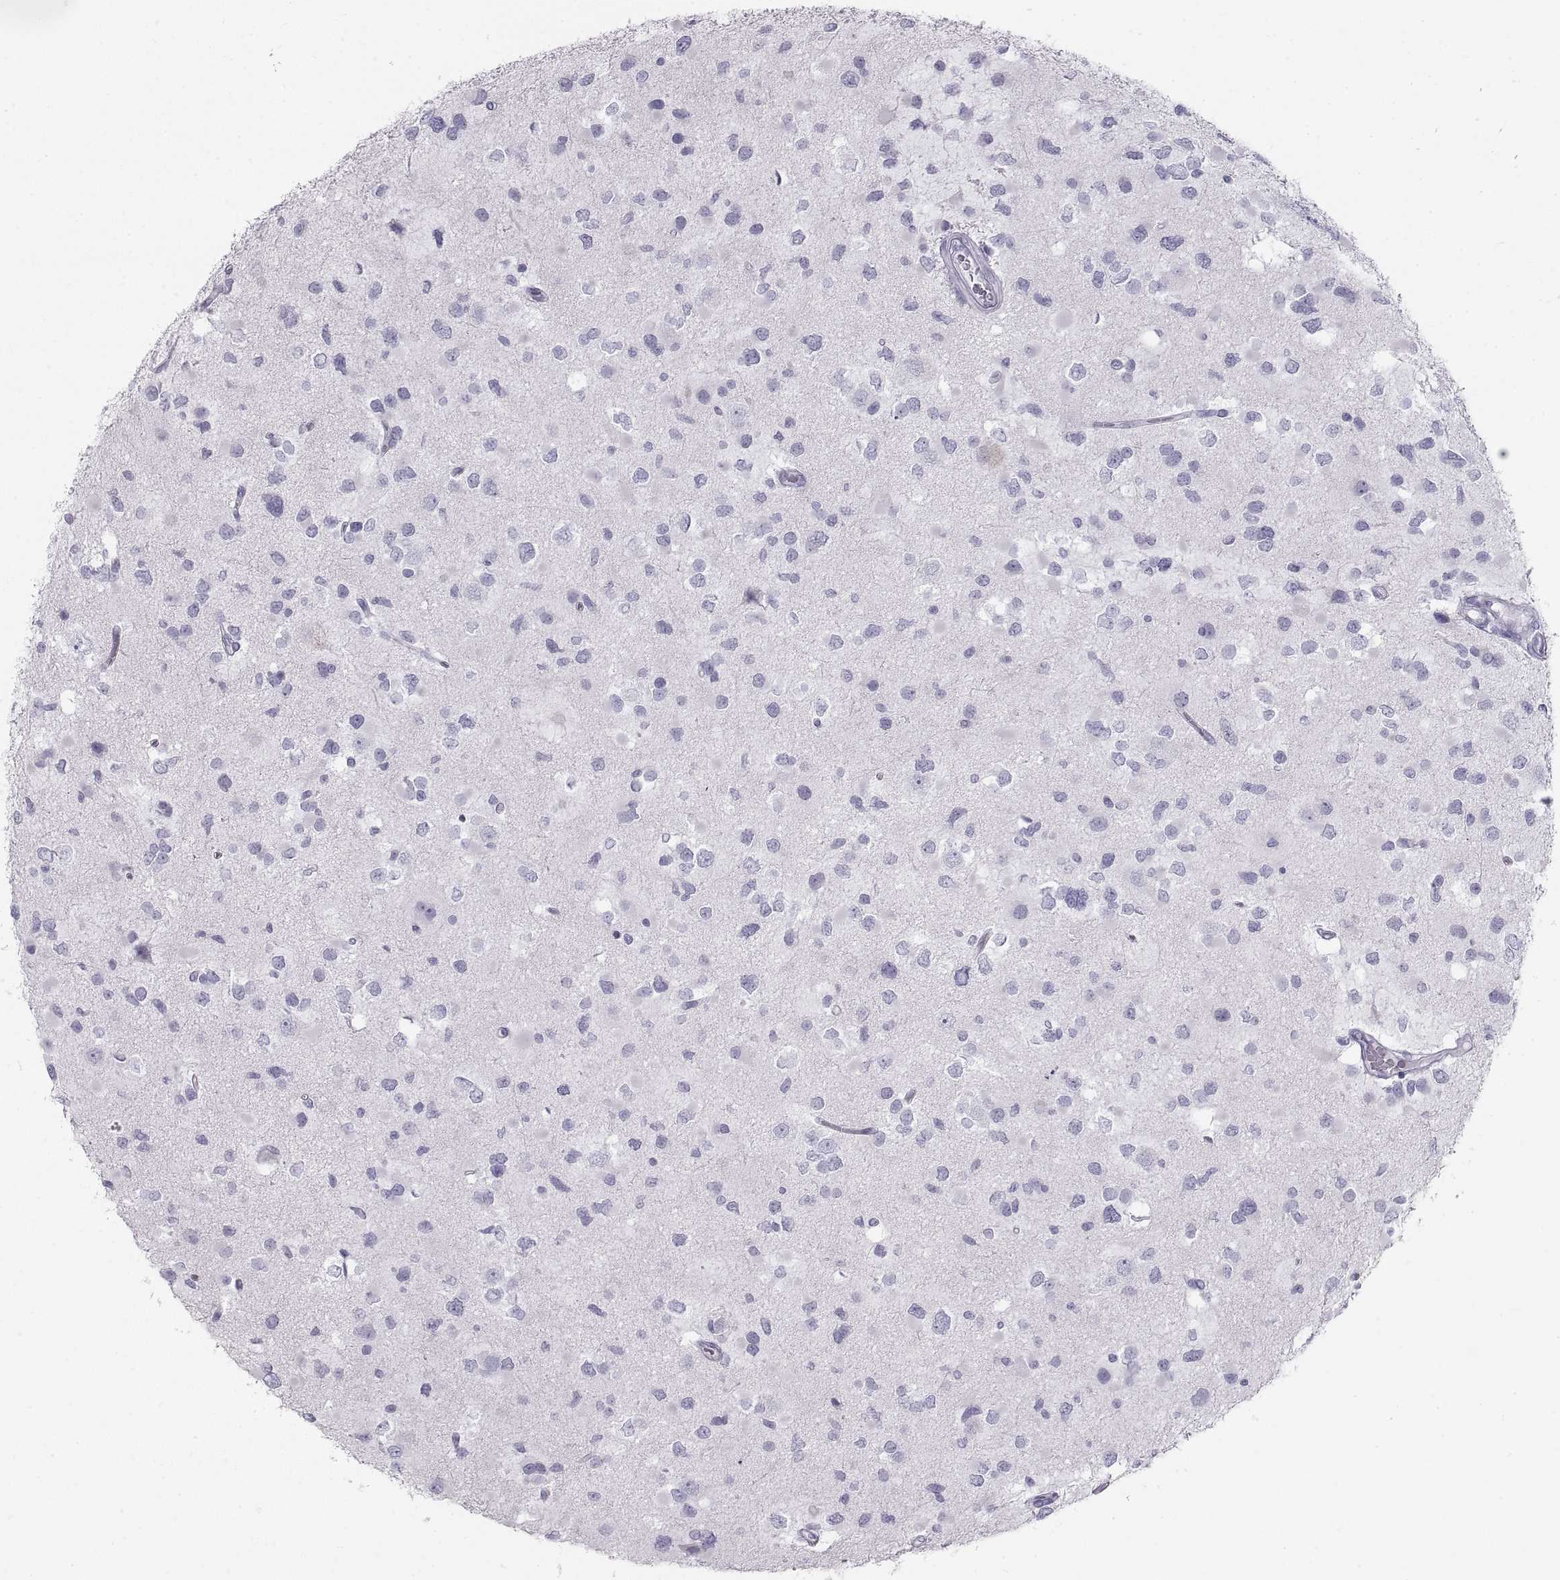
{"staining": {"intensity": "negative", "quantity": "none", "location": "none"}, "tissue": "glioma", "cell_type": "Tumor cells", "image_type": "cancer", "snomed": [{"axis": "morphology", "description": "Glioma, malignant, Low grade"}, {"axis": "topography", "description": "Brain"}], "caption": "Immunohistochemistry histopathology image of neoplastic tissue: human malignant low-grade glioma stained with DAB exhibits no significant protein staining in tumor cells.", "gene": "SEMG1", "patient": {"sex": "female", "age": 32}}